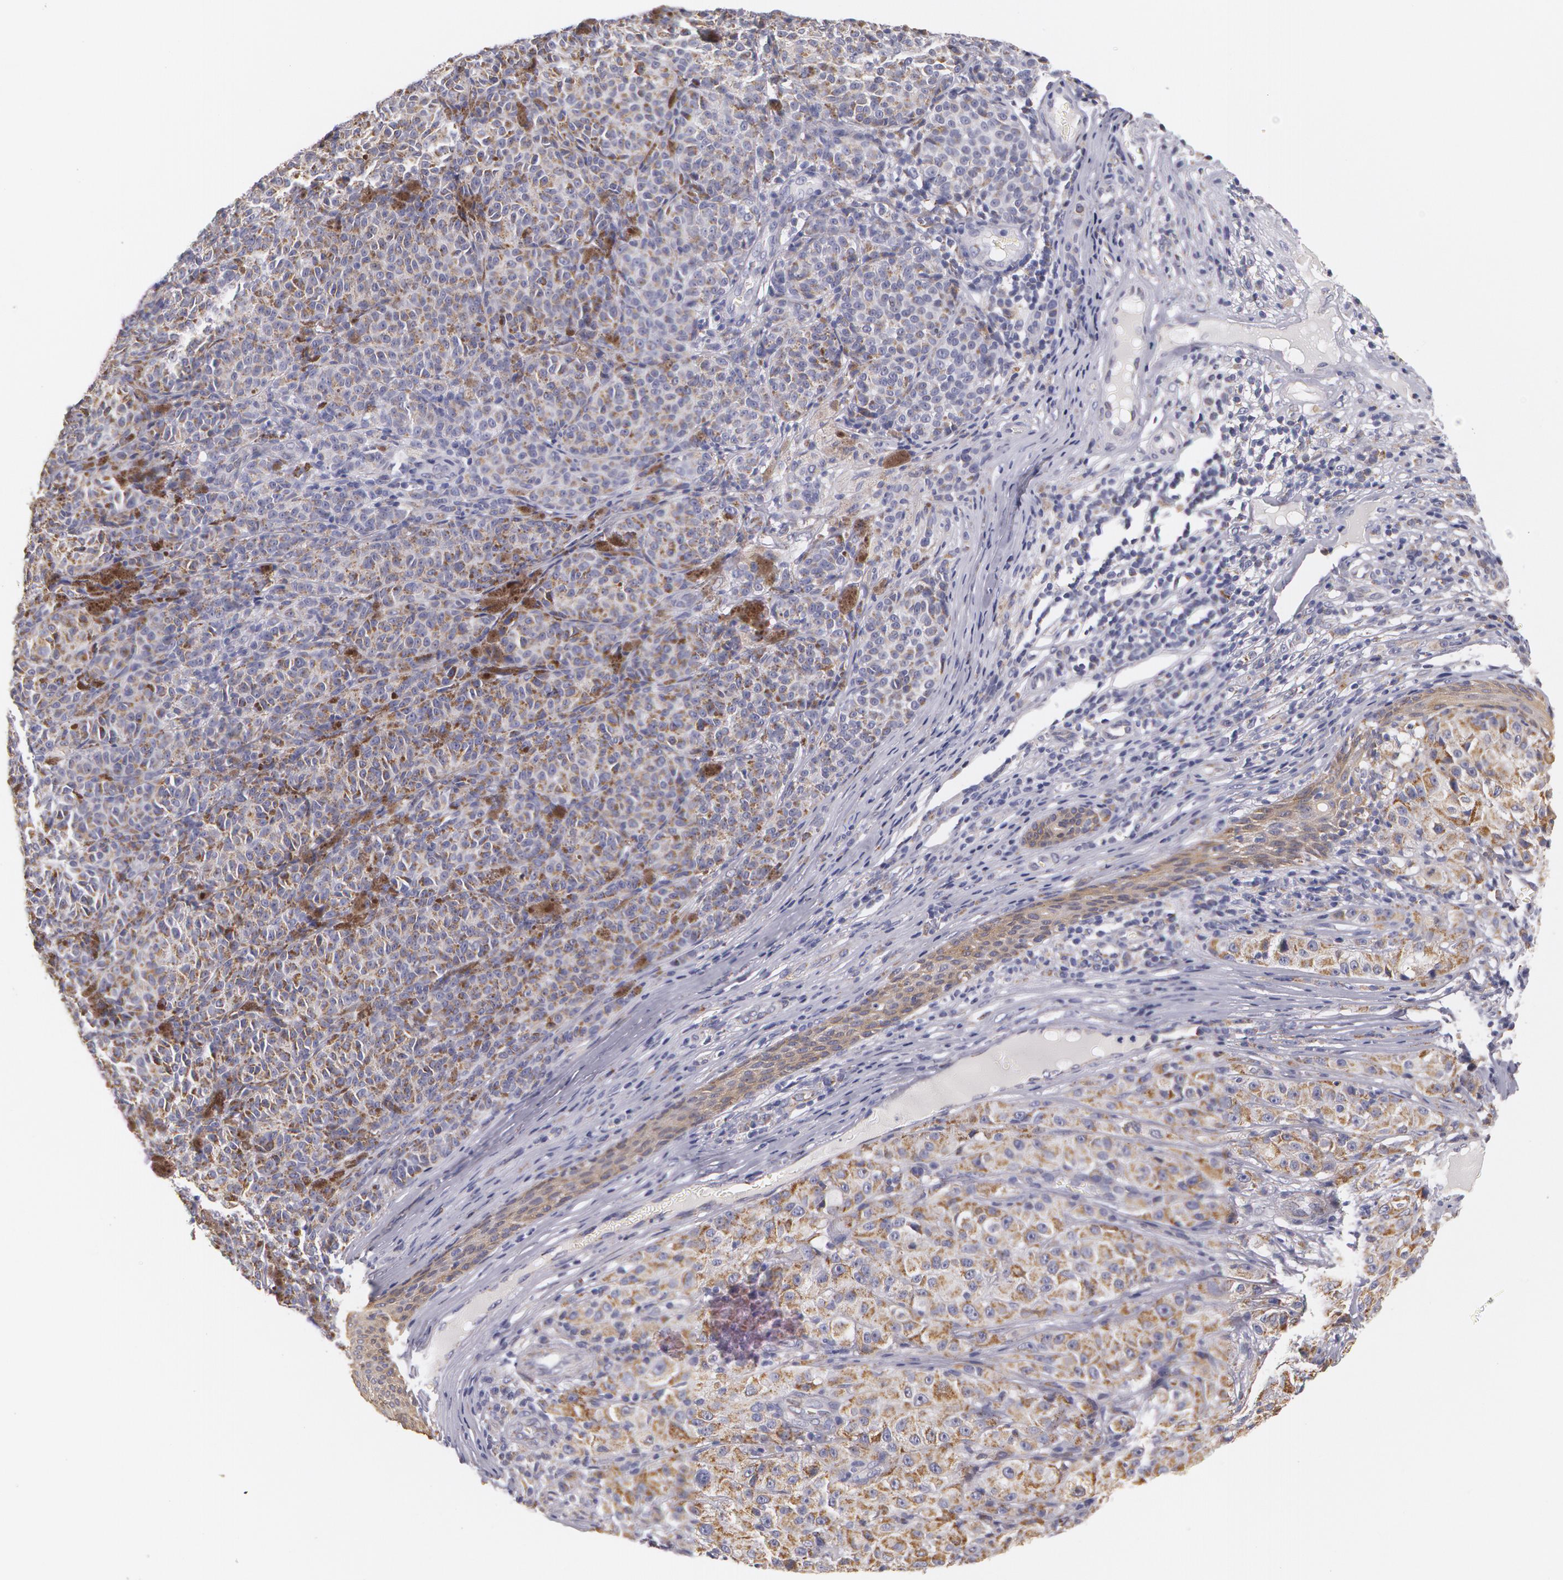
{"staining": {"intensity": "moderate", "quantity": ">75%", "location": "cytoplasmic/membranous"}, "tissue": "melanoma", "cell_type": "Tumor cells", "image_type": "cancer", "snomed": [{"axis": "morphology", "description": "Malignant melanoma, NOS"}, {"axis": "topography", "description": "Skin"}], "caption": "Melanoma stained for a protein (brown) displays moderate cytoplasmic/membranous positive expression in approximately >75% of tumor cells.", "gene": "KRT18", "patient": {"sex": "male", "age": 56}}